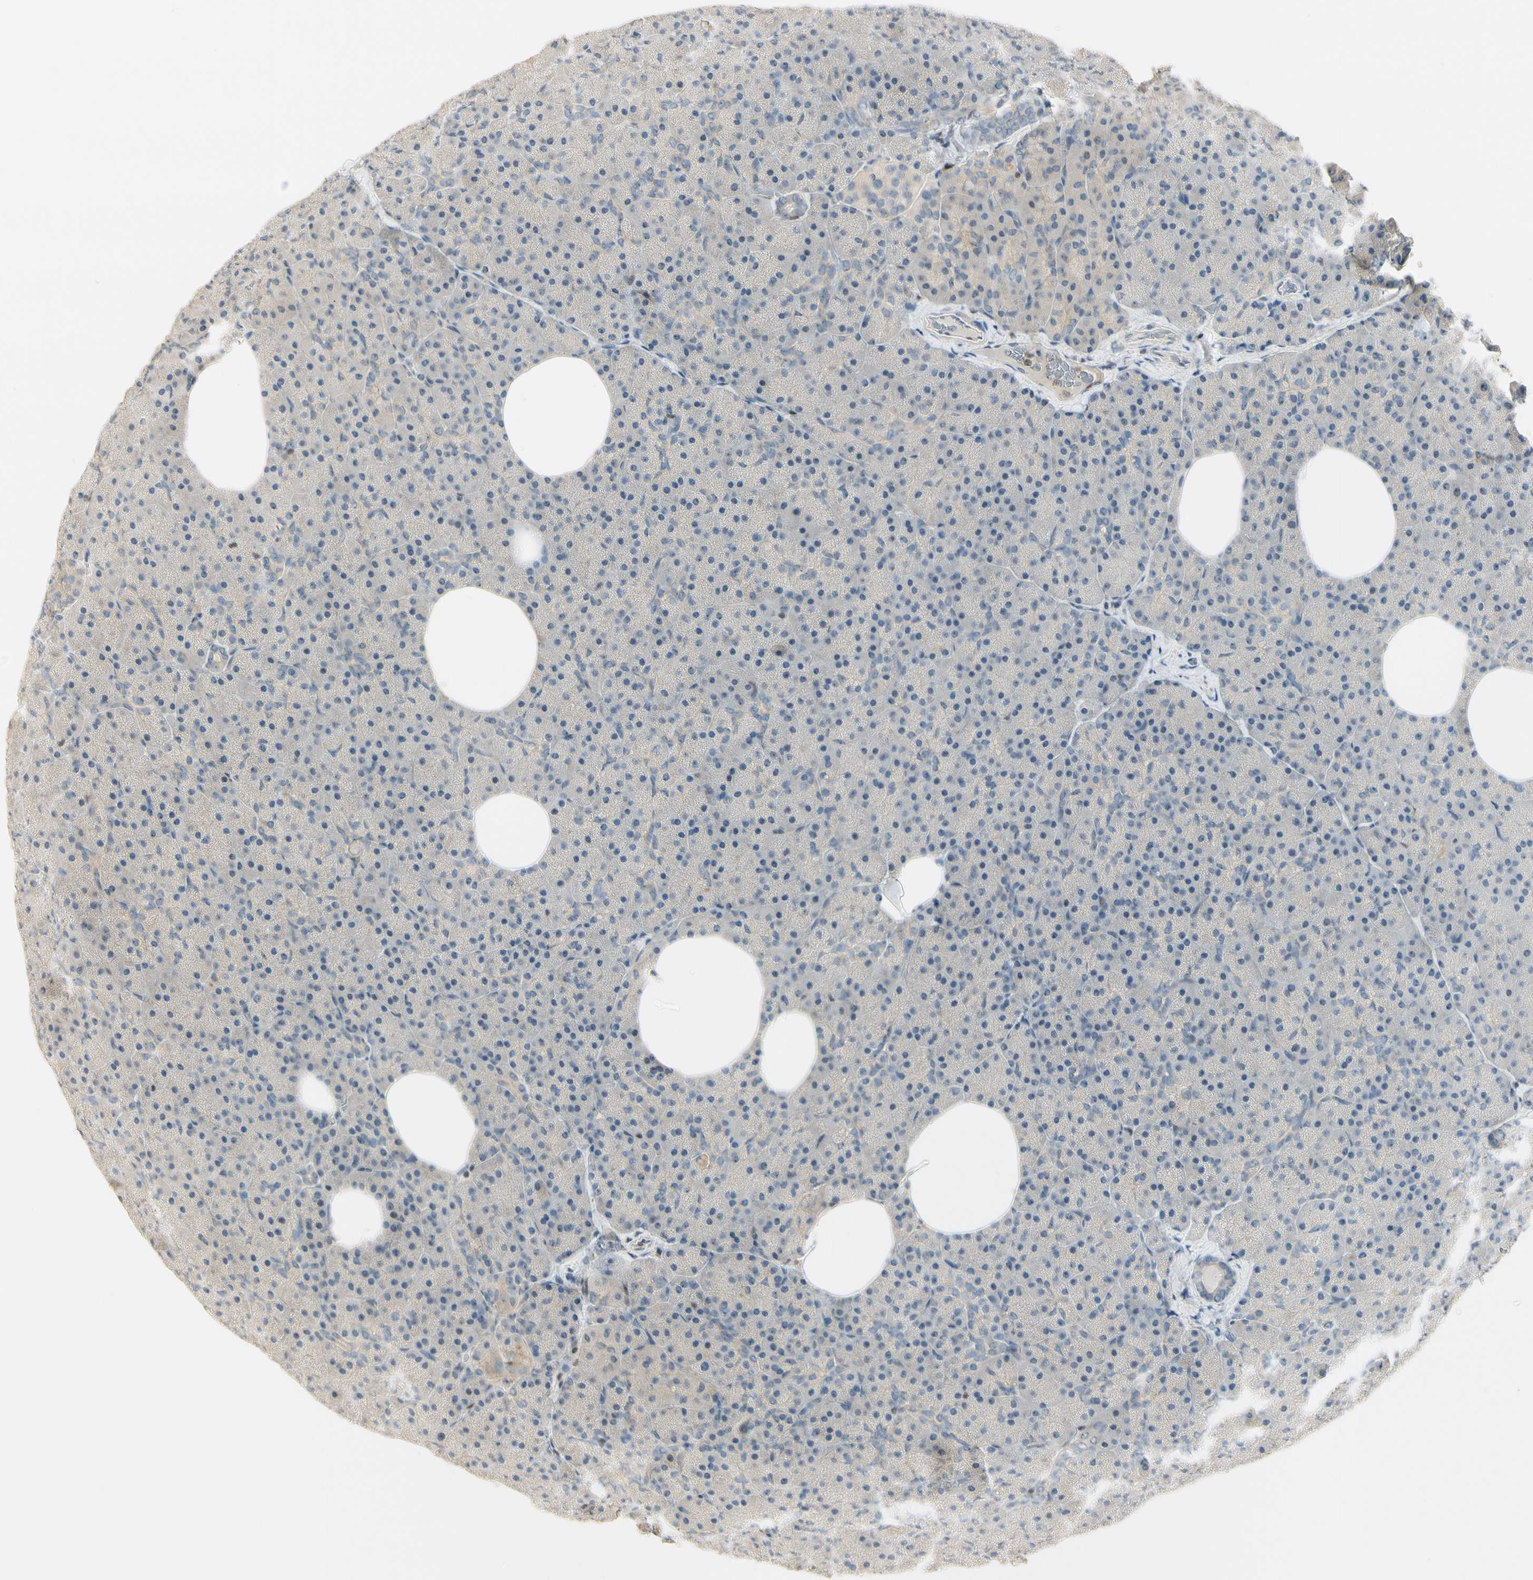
{"staining": {"intensity": "negative", "quantity": "none", "location": "none"}, "tissue": "pancreas", "cell_type": "Exocrine glandular cells", "image_type": "normal", "snomed": [{"axis": "morphology", "description": "Normal tissue, NOS"}, {"axis": "topography", "description": "Pancreas"}], "caption": "Photomicrograph shows no significant protein staining in exocrine glandular cells of normal pancreas.", "gene": "NFYA", "patient": {"sex": "female", "age": 35}}